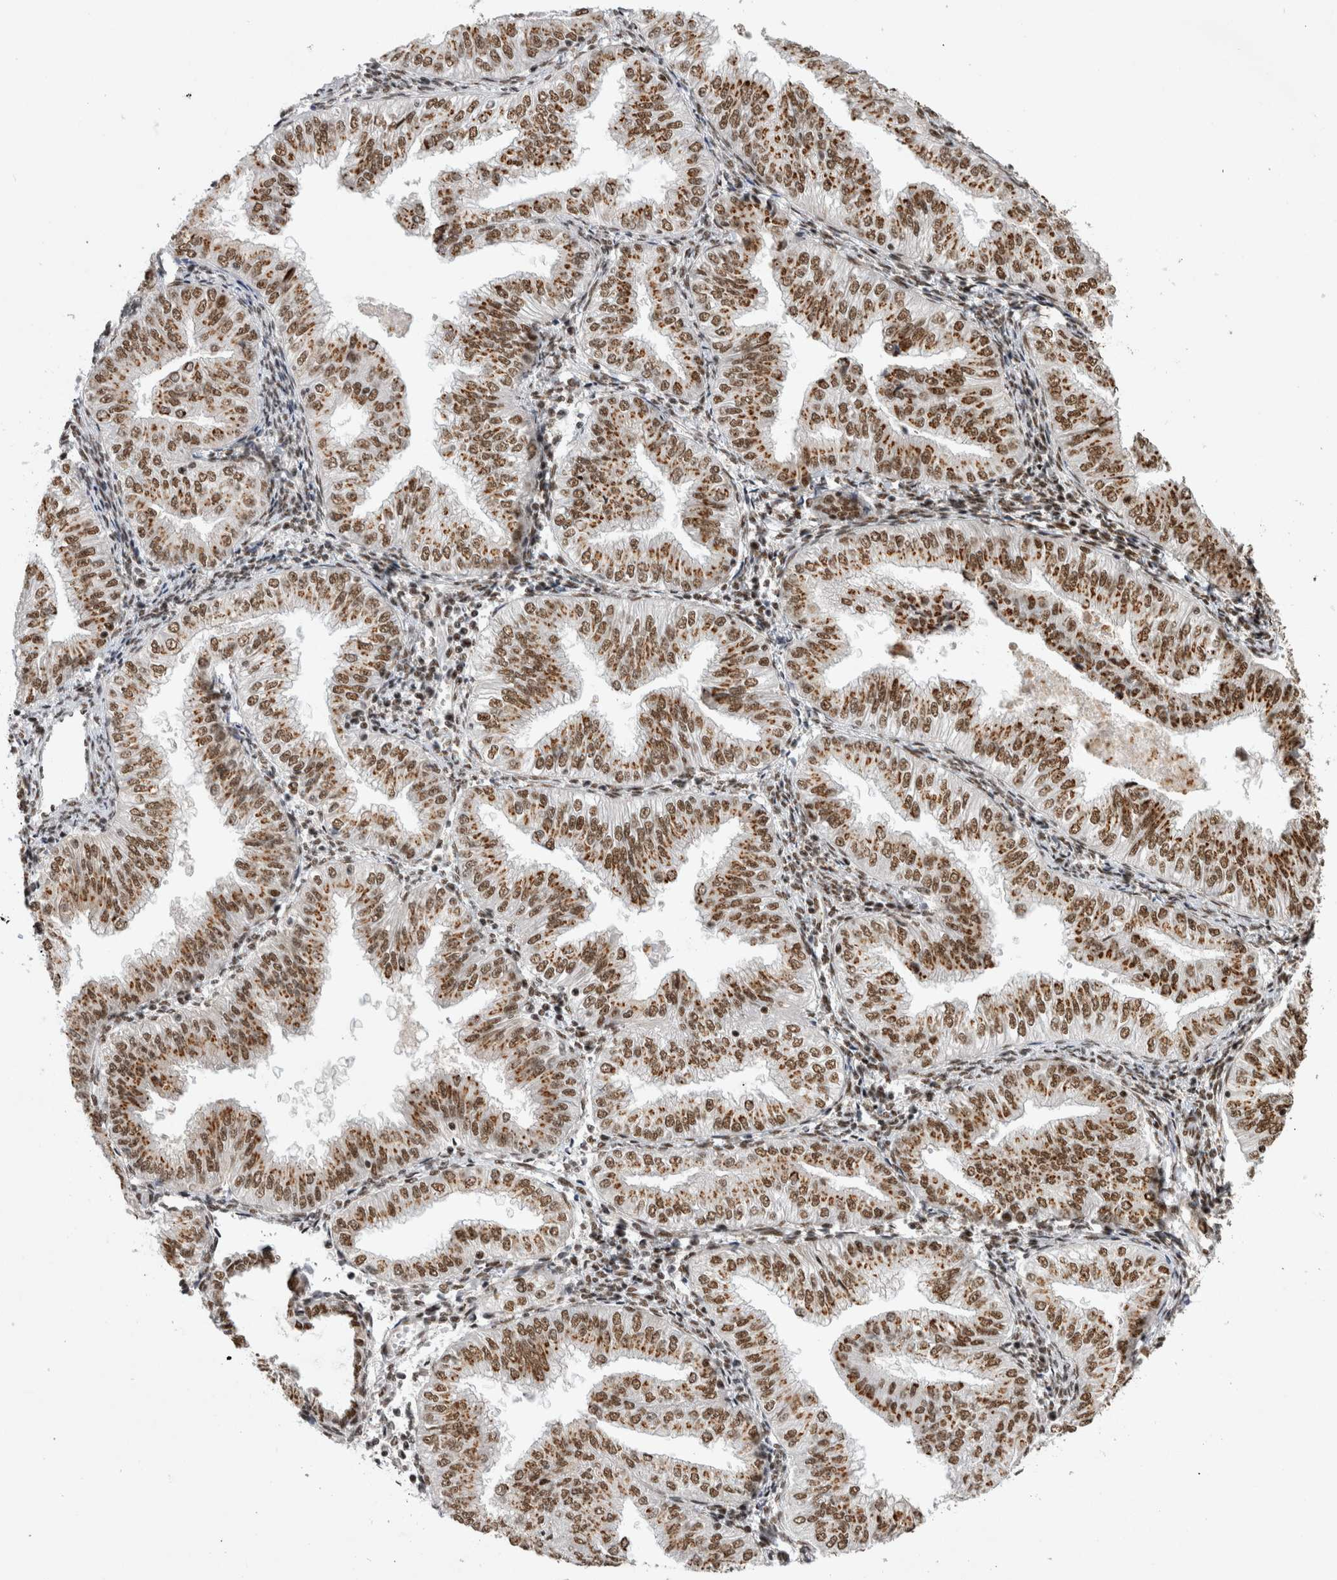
{"staining": {"intensity": "moderate", "quantity": ">75%", "location": "cytoplasmic/membranous,nuclear"}, "tissue": "endometrial cancer", "cell_type": "Tumor cells", "image_type": "cancer", "snomed": [{"axis": "morphology", "description": "Normal tissue, NOS"}, {"axis": "morphology", "description": "Adenocarcinoma, NOS"}, {"axis": "topography", "description": "Endometrium"}], "caption": "DAB (3,3'-diaminobenzidine) immunohistochemical staining of human endometrial cancer exhibits moderate cytoplasmic/membranous and nuclear protein staining in approximately >75% of tumor cells. (DAB (3,3'-diaminobenzidine) IHC with brightfield microscopy, high magnification).", "gene": "EYA2", "patient": {"sex": "female", "age": 53}}